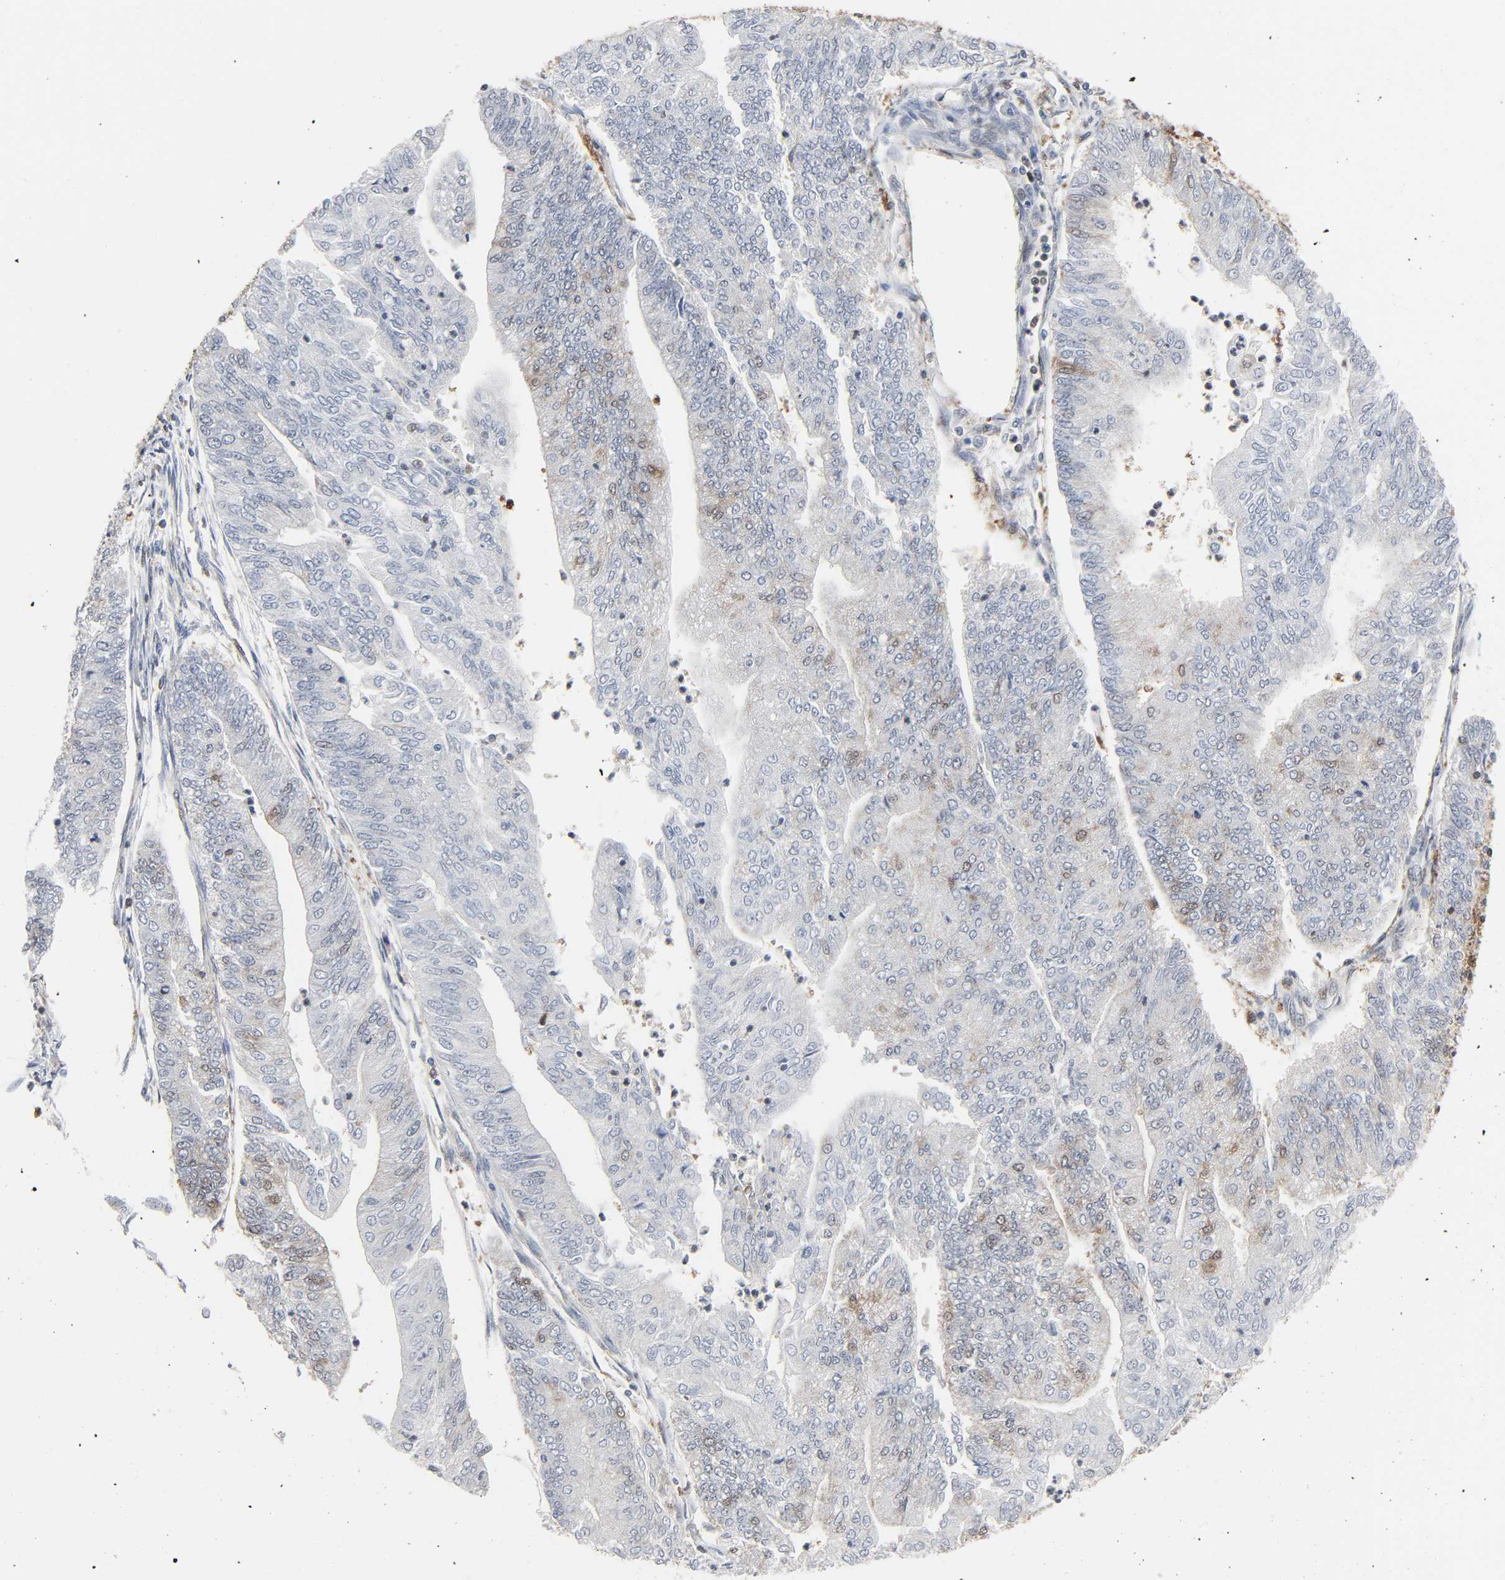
{"staining": {"intensity": "moderate", "quantity": "<25%", "location": "cytoplasmic/membranous"}, "tissue": "endometrial cancer", "cell_type": "Tumor cells", "image_type": "cancer", "snomed": [{"axis": "morphology", "description": "Adenocarcinoma, NOS"}, {"axis": "topography", "description": "Endometrium"}], "caption": "The immunohistochemical stain labels moderate cytoplasmic/membranous expression in tumor cells of endometrial adenocarcinoma tissue. The staining is performed using DAB (3,3'-diaminobenzidine) brown chromogen to label protein expression. The nuclei are counter-stained blue using hematoxylin.", "gene": "GSK3A", "patient": {"sex": "female", "age": 59}}